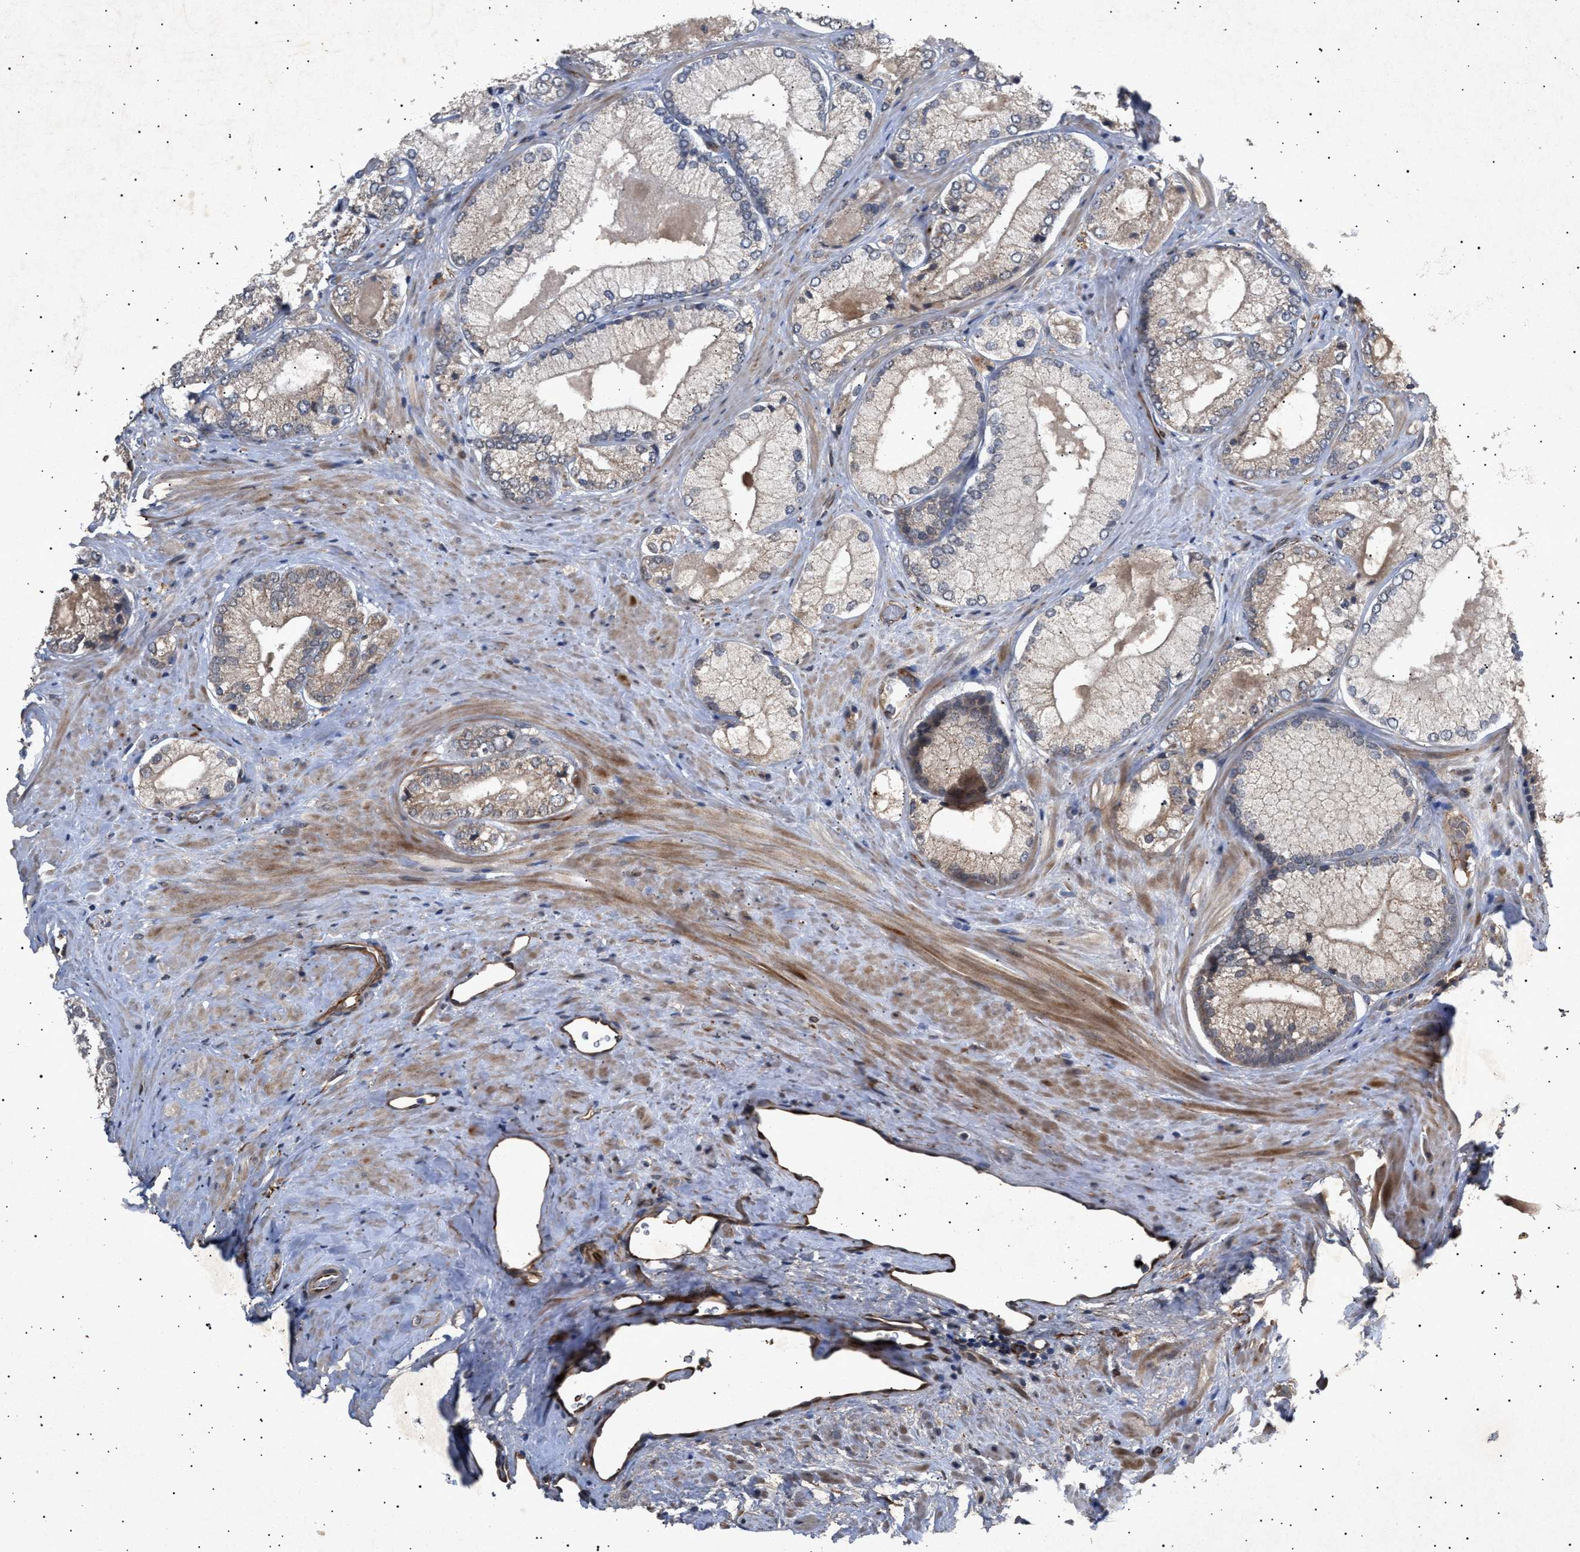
{"staining": {"intensity": "weak", "quantity": "<25%", "location": "cytoplasmic/membranous"}, "tissue": "prostate cancer", "cell_type": "Tumor cells", "image_type": "cancer", "snomed": [{"axis": "morphology", "description": "Adenocarcinoma, Low grade"}, {"axis": "topography", "description": "Prostate"}], "caption": "Tumor cells show no significant positivity in prostate adenocarcinoma (low-grade).", "gene": "SIRT5", "patient": {"sex": "male", "age": 65}}